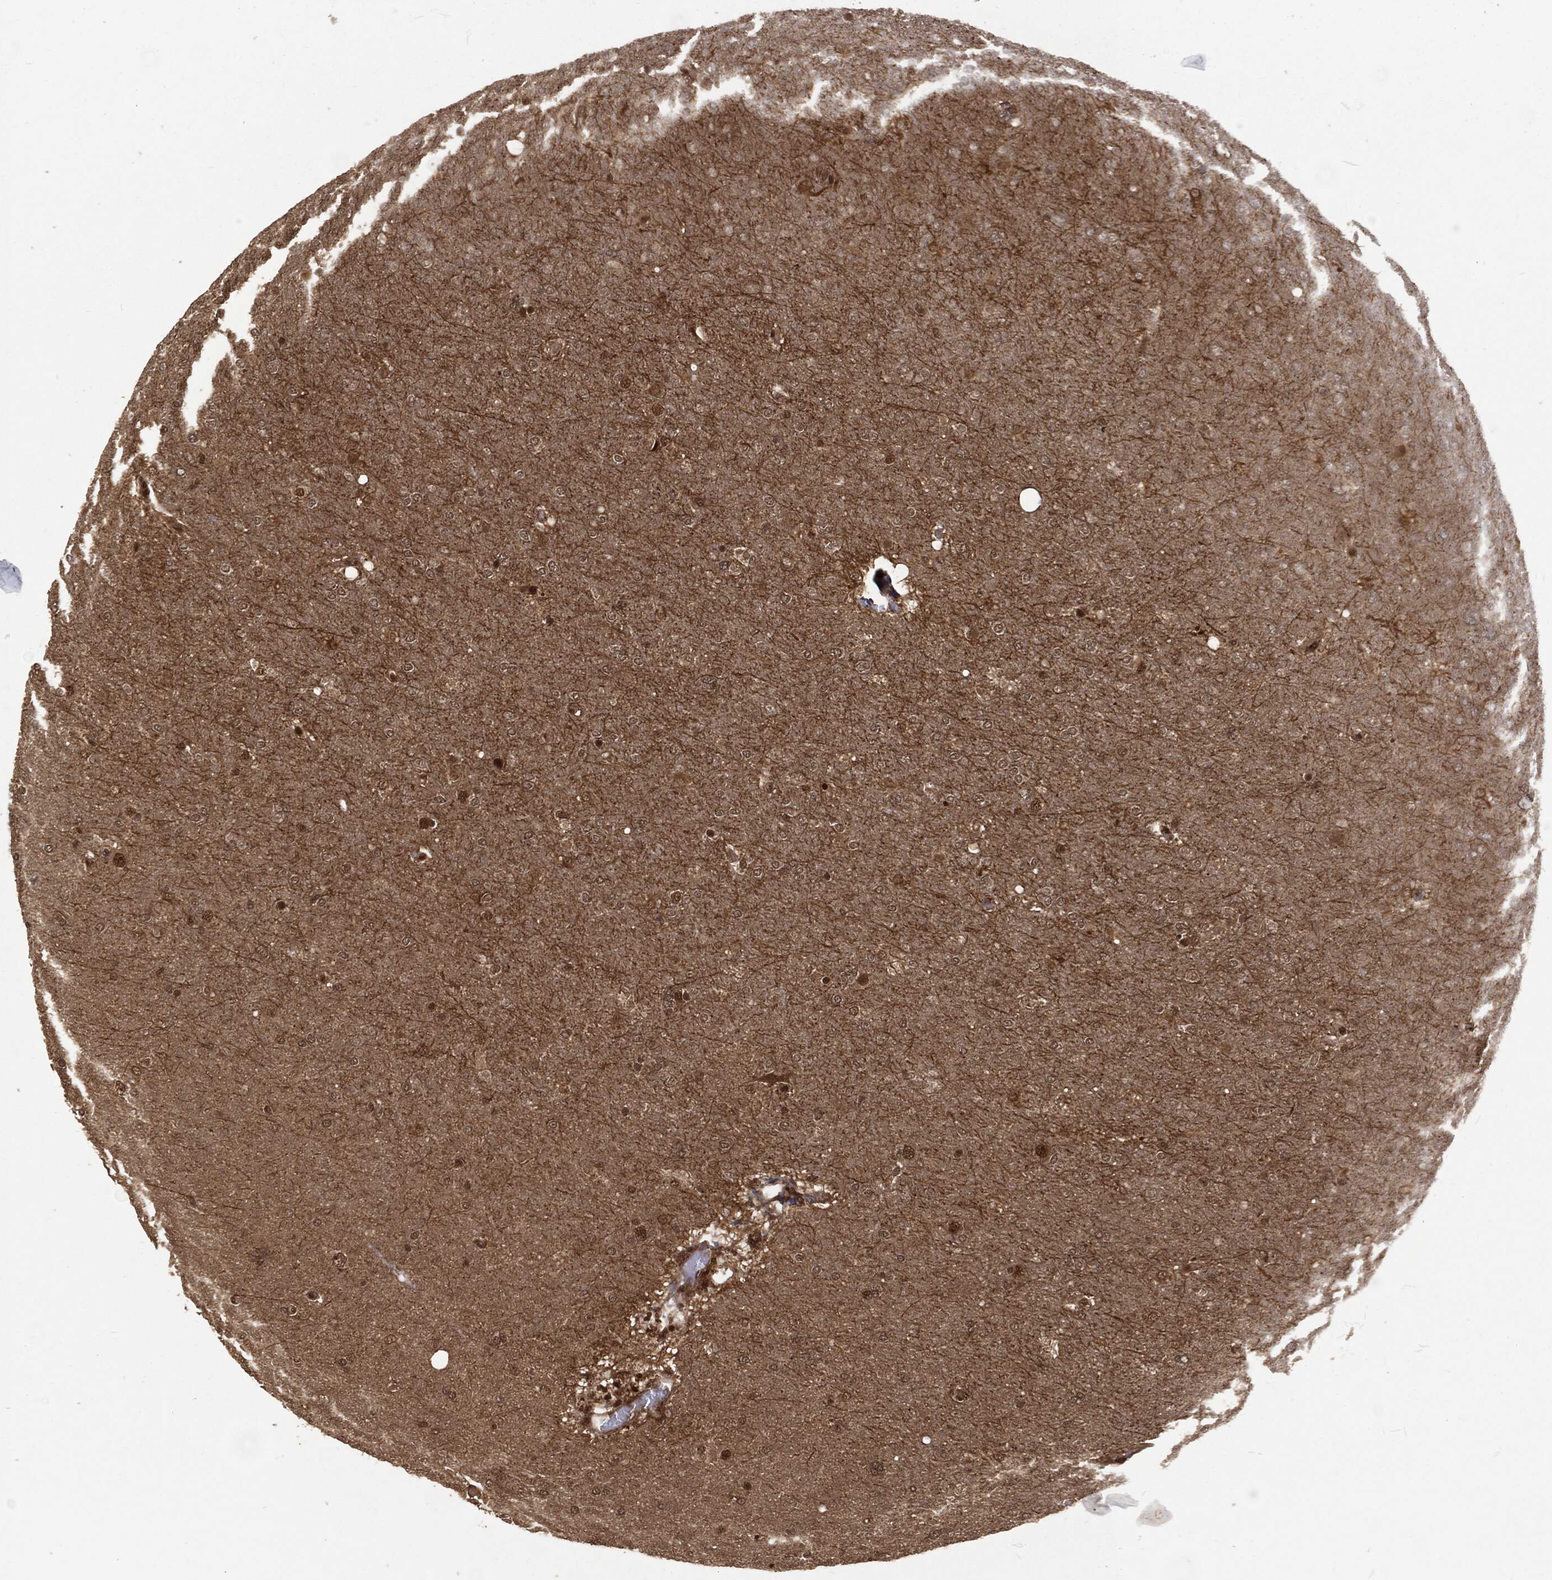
{"staining": {"intensity": "moderate", "quantity": "25%-75%", "location": "nuclear"}, "tissue": "glioma", "cell_type": "Tumor cells", "image_type": "cancer", "snomed": [{"axis": "morphology", "description": "Glioma, malignant, NOS"}, {"axis": "topography", "description": "Cerebral cortex"}], "caption": "DAB (3,3'-diaminobenzidine) immunohistochemical staining of glioma reveals moderate nuclear protein expression in about 25%-75% of tumor cells.", "gene": "NGRN", "patient": {"sex": "male", "age": 58}}